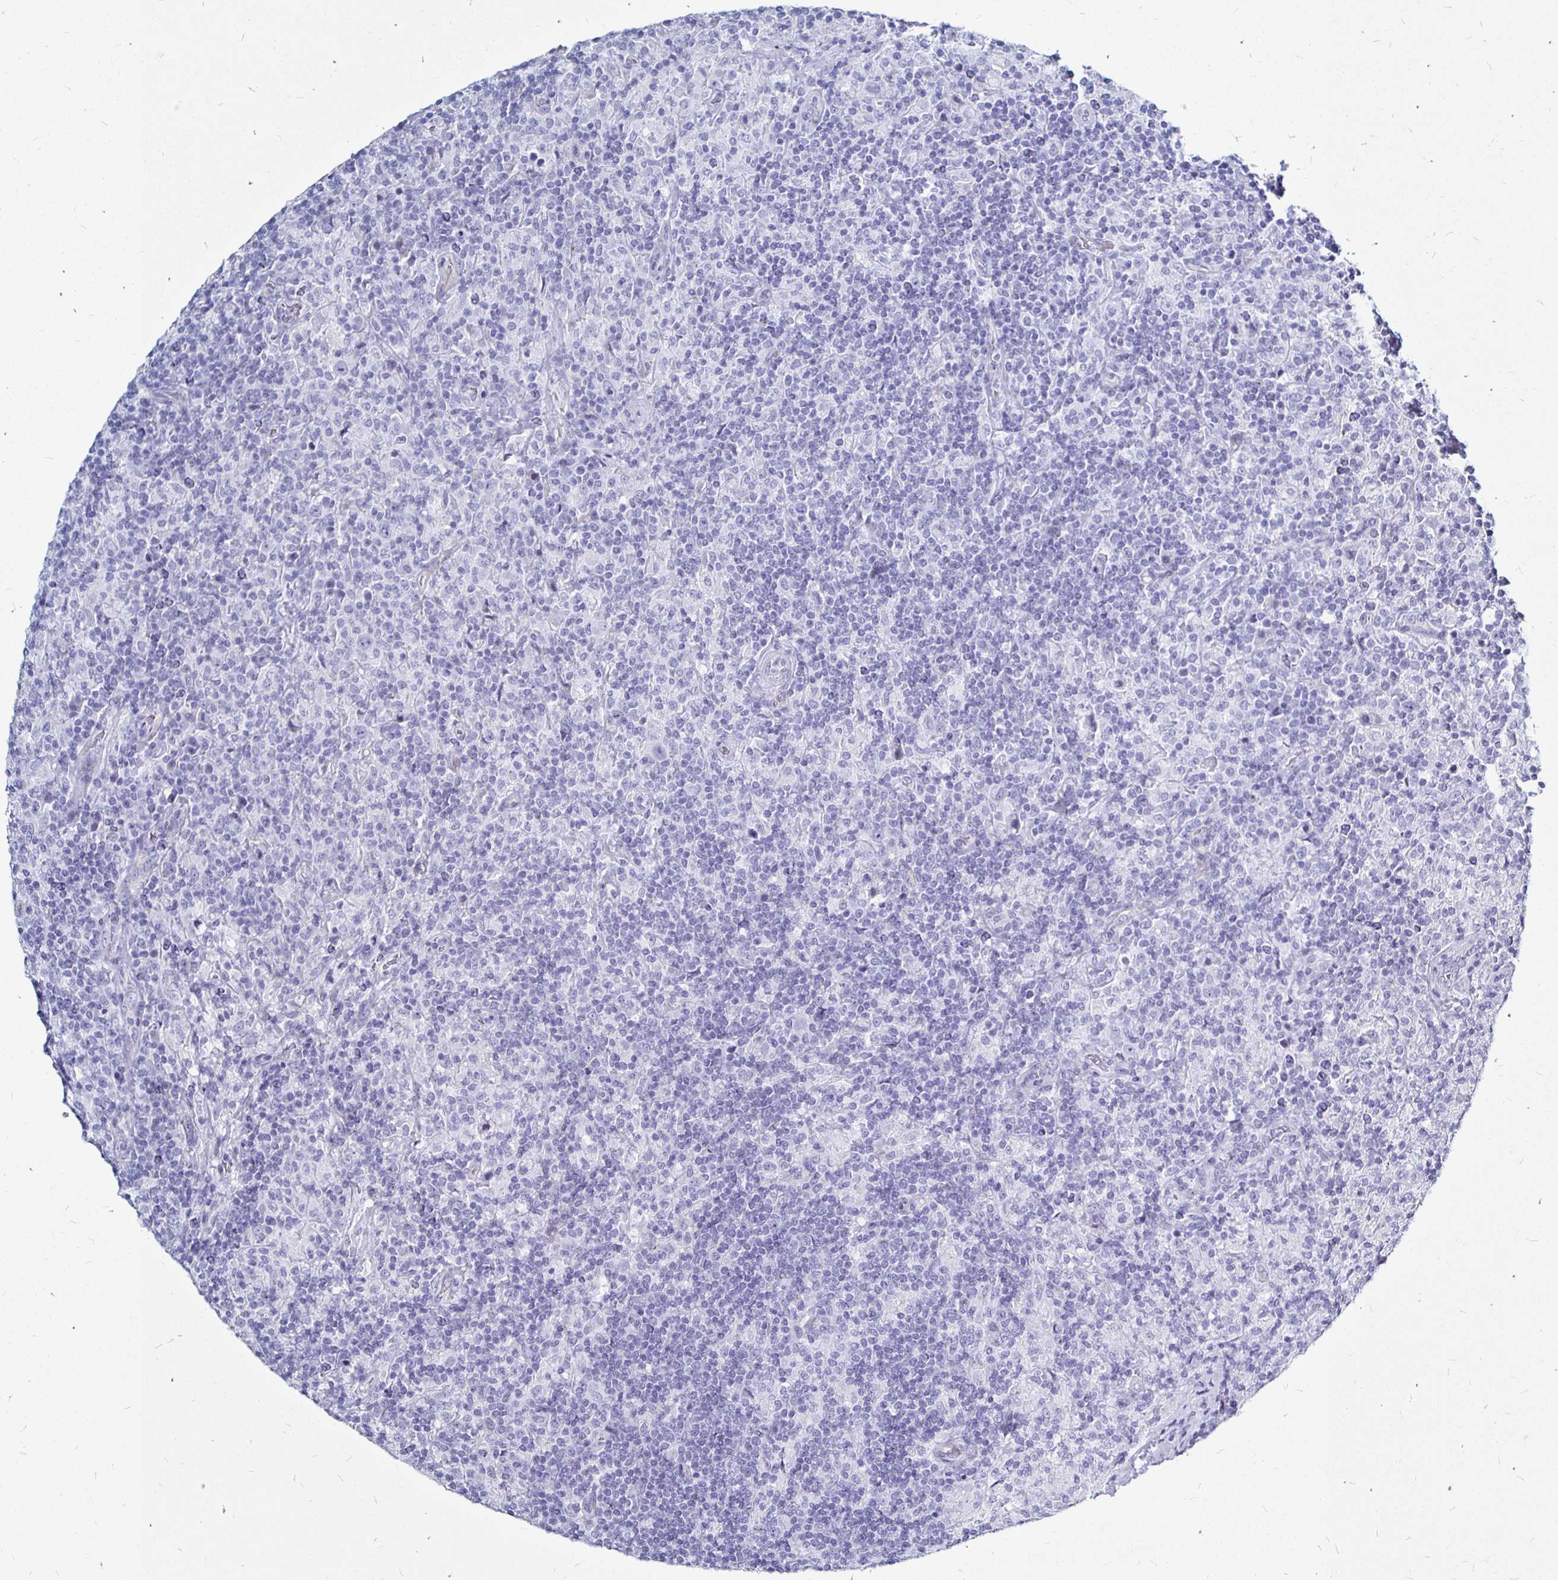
{"staining": {"intensity": "negative", "quantity": "none", "location": "none"}, "tissue": "lymphoma", "cell_type": "Tumor cells", "image_type": "cancer", "snomed": [{"axis": "morphology", "description": "Hodgkin's disease, NOS"}, {"axis": "topography", "description": "Lymph node"}], "caption": "A micrograph of Hodgkin's disease stained for a protein exhibits no brown staining in tumor cells.", "gene": "LUZP4", "patient": {"sex": "male", "age": 70}}